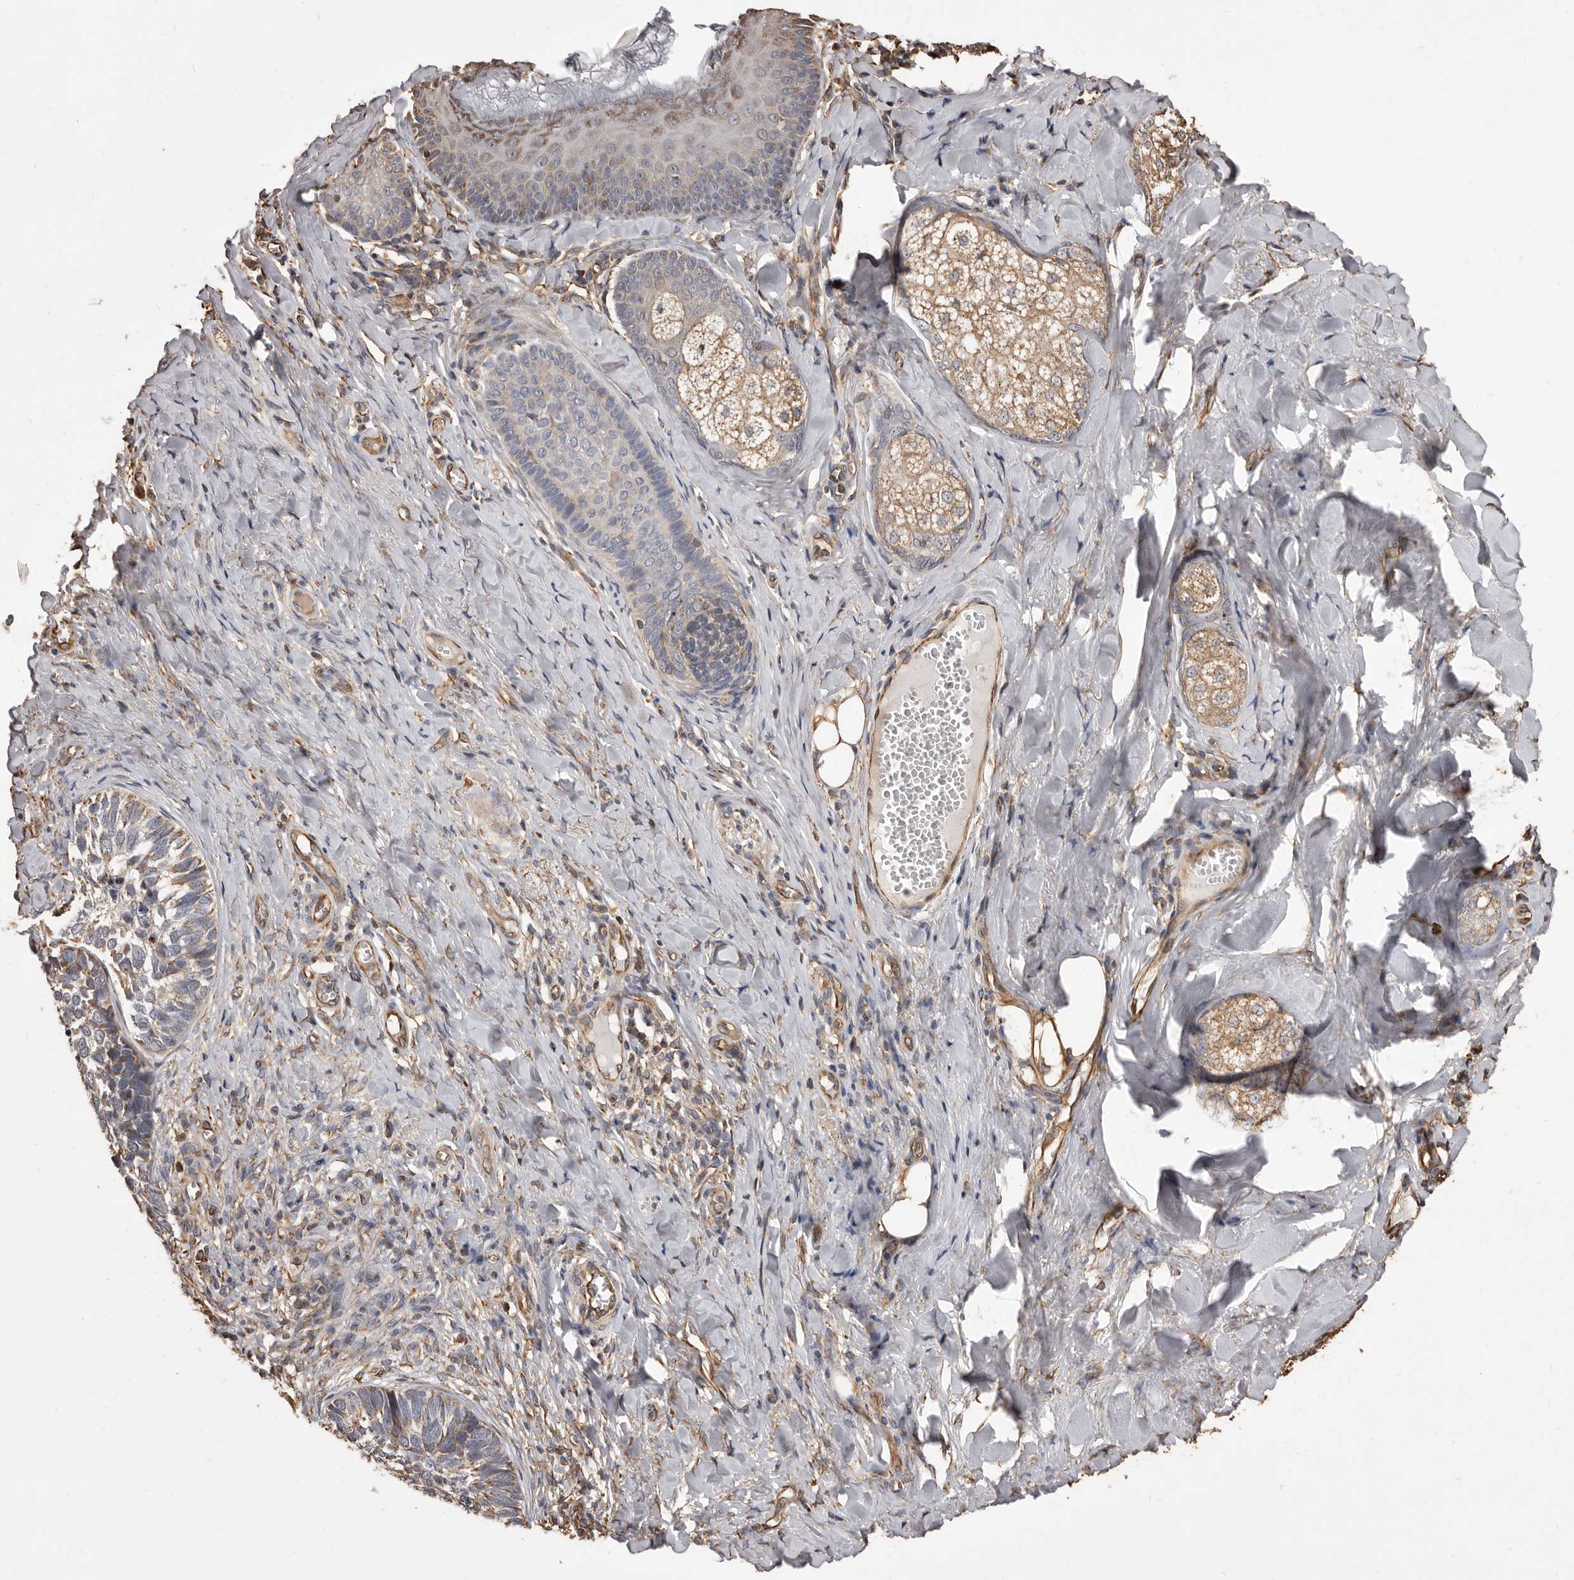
{"staining": {"intensity": "negative", "quantity": "none", "location": "none"}, "tissue": "skin cancer", "cell_type": "Tumor cells", "image_type": "cancer", "snomed": [{"axis": "morphology", "description": "Basal cell carcinoma"}, {"axis": "topography", "description": "Skin"}], "caption": "A histopathology image of skin basal cell carcinoma stained for a protein displays no brown staining in tumor cells.", "gene": "ALPK1", "patient": {"sex": "male", "age": 62}}